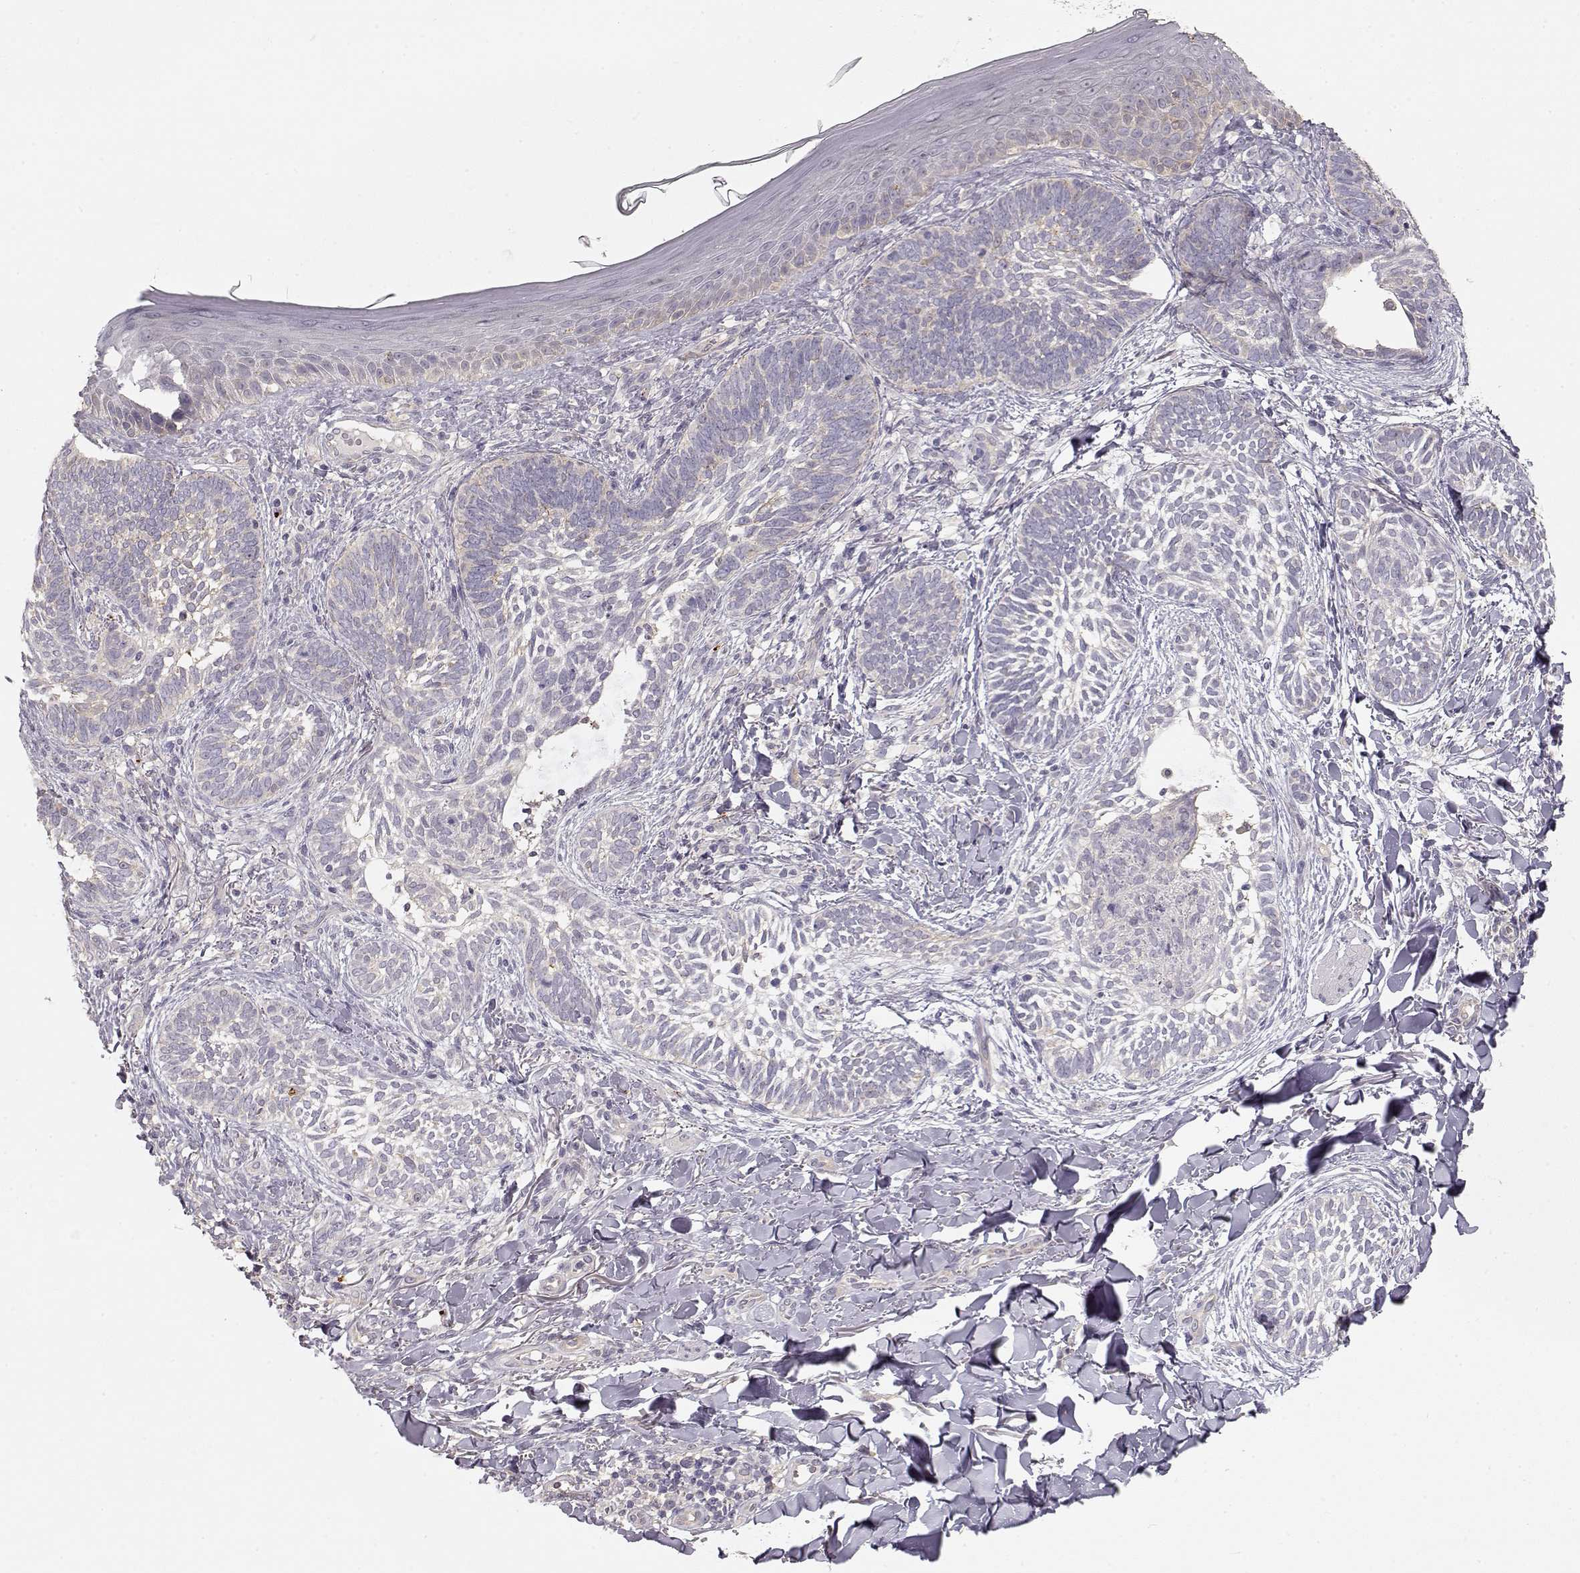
{"staining": {"intensity": "negative", "quantity": "none", "location": "none"}, "tissue": "skin cancer", "cell_type": "Tumor cells", "image_type": "cancer", "snomed": [{"axis": "morphology", "description": "Normal tissue, NOS"}, {"axis": "morphology", "description": "Basal cell carcinoma"}, {"axis": "topography", "description": "Skin"}], "caption": "Skin cancer (basal cell carcinoma) was stained to show a protein in brown. There is no significant positivity in tumor cells.", "gene": "ARHGAP8", "patient": {"sex": "male", "age": 46}}